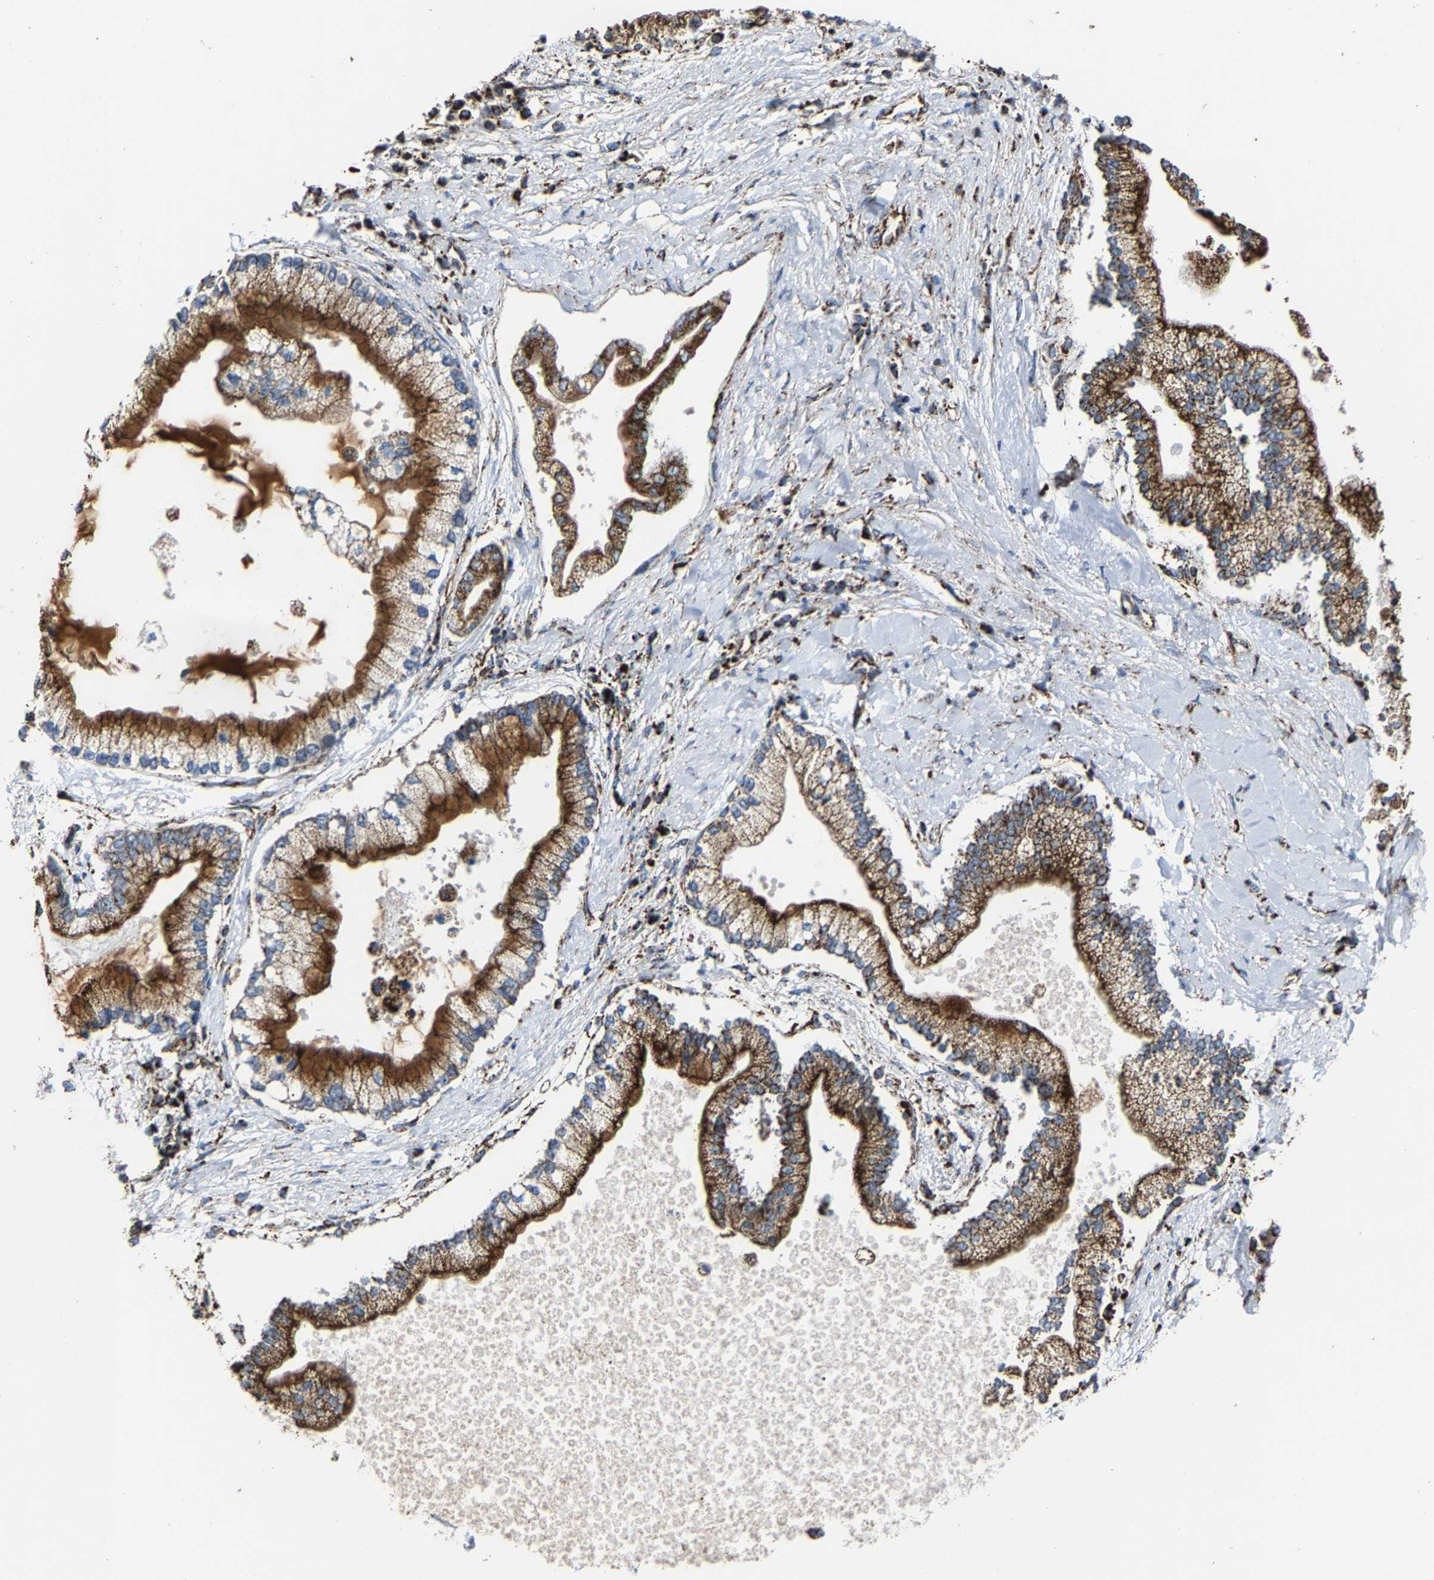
{"staining": {"intensity": "strong", "quantity": ">75%", "location": "cytoplasmic/membranous"}, "tissue": "liver cancer", "cell_type": "Tumor cells", "image_type": "cancer", "snomed": [{"axis": "morphology", "description": "Cholangiocarcinoma"}, {"axis": "topography", "description": "Liver"}], "caption": "DAB (3,3'-diaminobenzidine) immunohistochemical staining of liver cholangiocarcinoma shows strong cytoplasmic/membranous protein positivity in approximately >75% of tumor cells. The staining was performed using DAB (3,3'-diaminobenzidine) to visualize the protein expression in brown, while the nuclei were stained in blue with hematoxylin (Magnification: 20x).", "gene": "NDUFV3", "patient": {"sex": "male", "age": 50}}